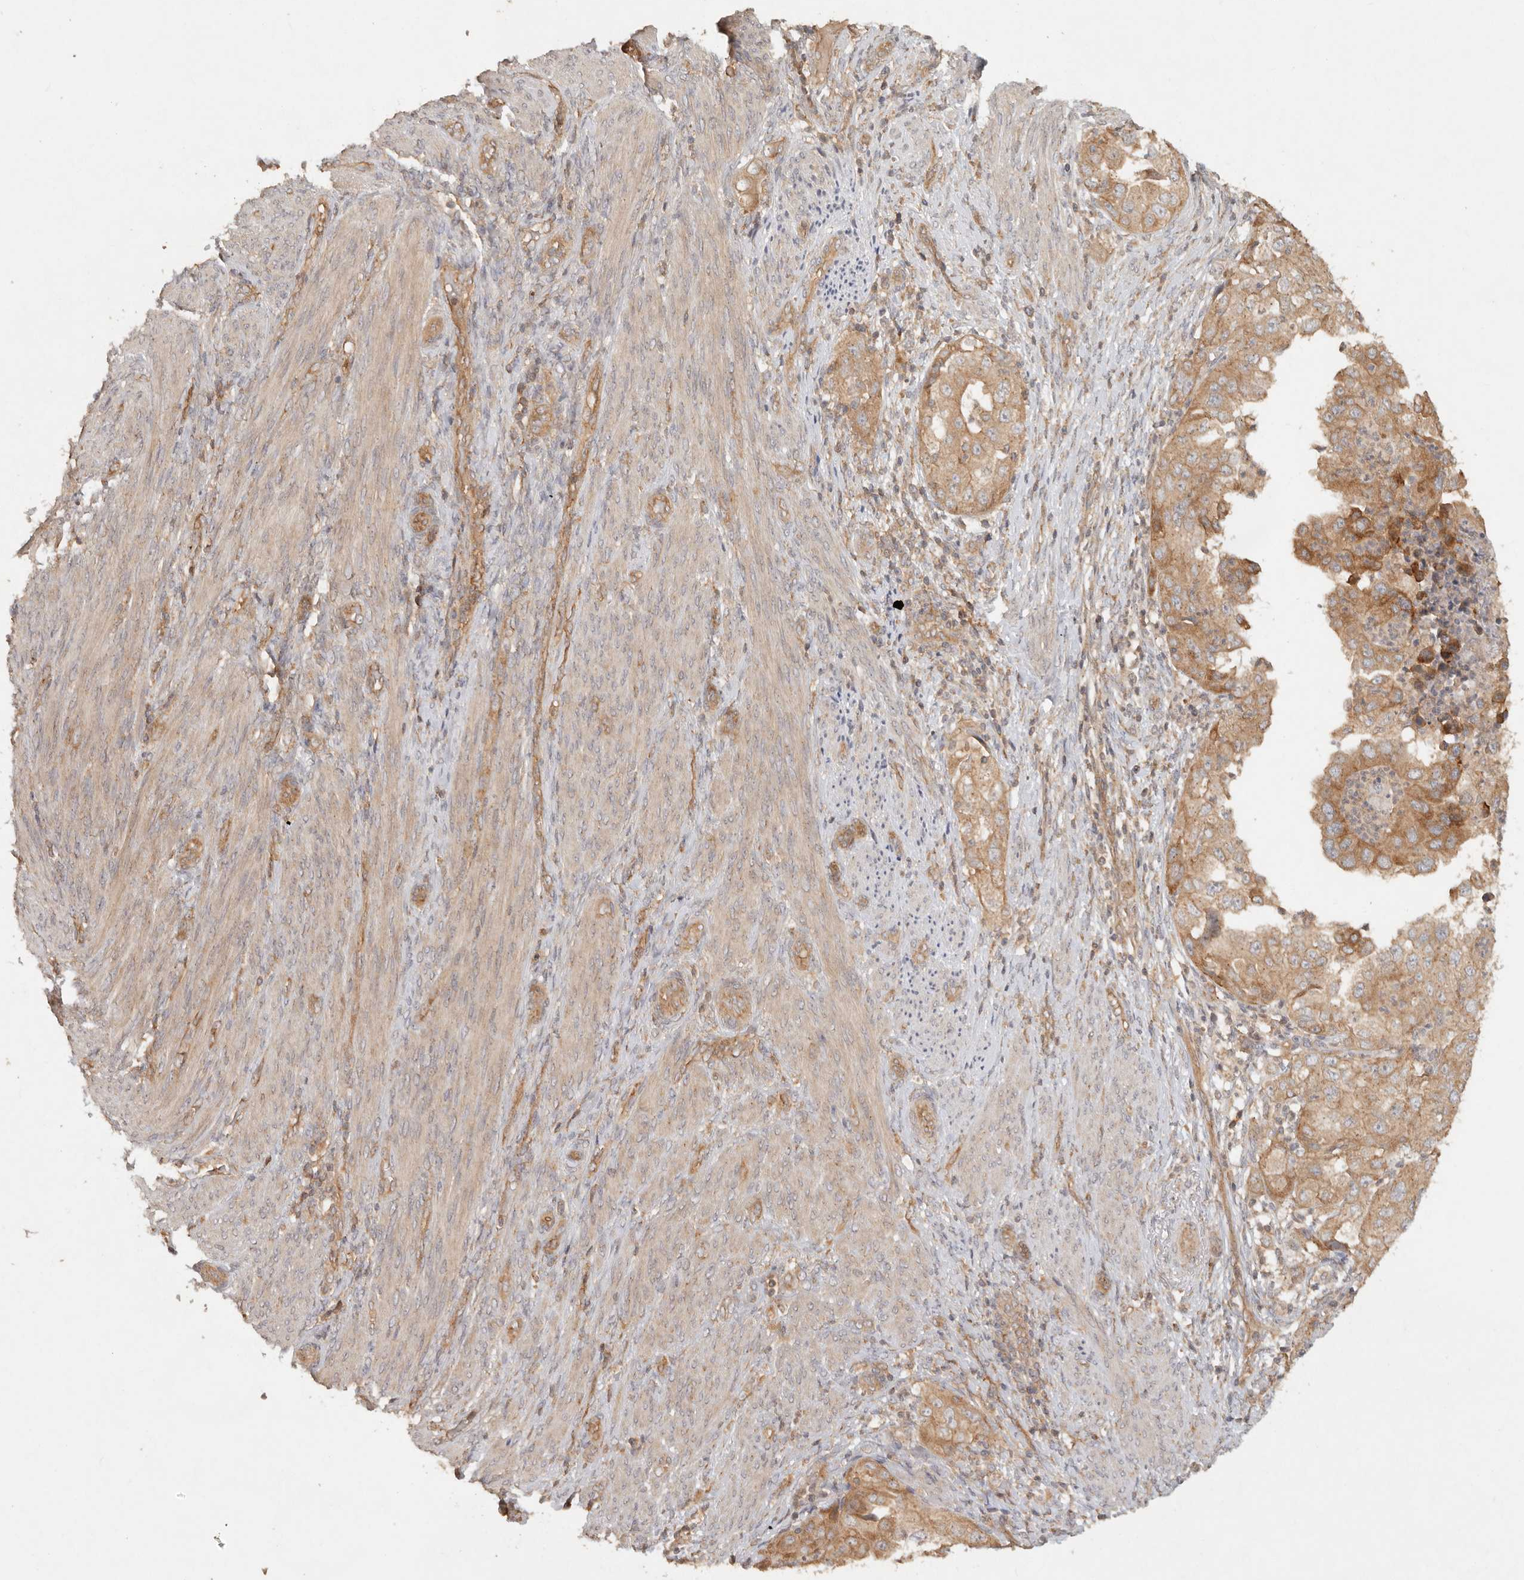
{"staining": {"intensity": "moderate", "quantity": ">75%", "location": "cytoplasmic/membranous"}, "tissue": "endometrial cancer", "cell_type": "Tumor cells", "image_type": "cancer", "snomed": [{"axis": "morphology", "description": "Adenocarcinoma, NOS"}, {"axis": "topography", "description": "Endometrium"}], "caption": "Immunohistochemical staining of human endometrial adenocarcinoma reveals medium levels of moderate cytoplasmic/membranous protein expression in approximately >75% of tumor cells. (brown staining indicates protein expression, while blue staining denotes nuclei).", "gene": "HECTD3", "patient": {"sex": "female", "age": 85}}